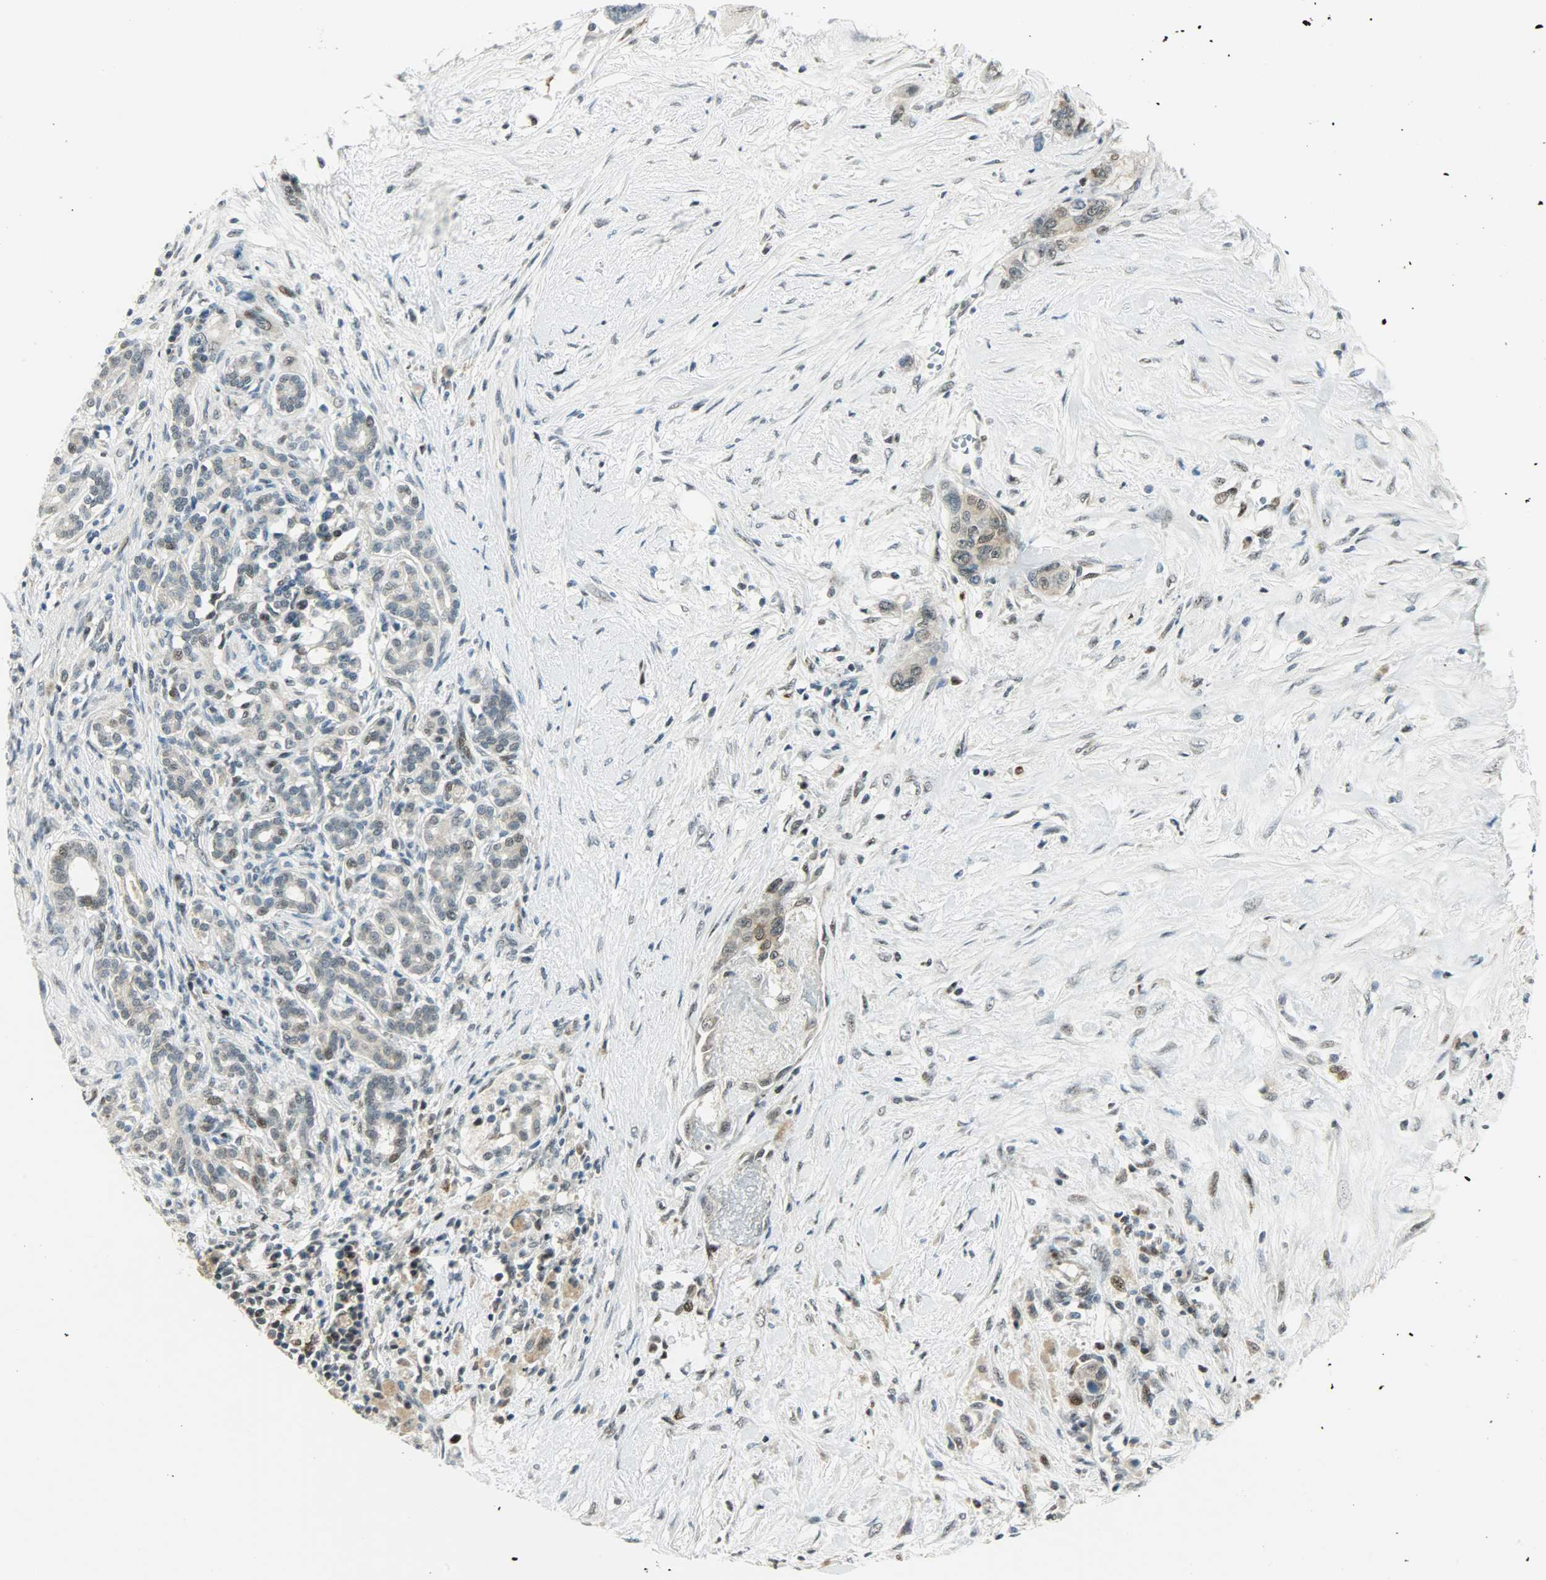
{"staining": {"intensity": "weak", "quantity": "25%-75%", "location": "cytoplasmic/membranous,nuclear"}, "tissue": "pancreatic cancer", "cell_type": "Tumor cells", "image_type": "cancer", "snomed": [{"axis": "morphology", "description": "Adenocarcinoma, NOS"}, {"axis": "topography", "description": "Pancreas"}], "caption": "A low amount of weak cytoplasmic/membranous and nuclear staining is identified in about 25%-75% of tumor cells in pancreatic cancer tissue. The staining is performed using DAB brown chromogen to label protein expression. The nuclei are counter-stained blue using hematoxylin.", "gene": "IL15", "patient": {"sex": "male", "age": 46}}